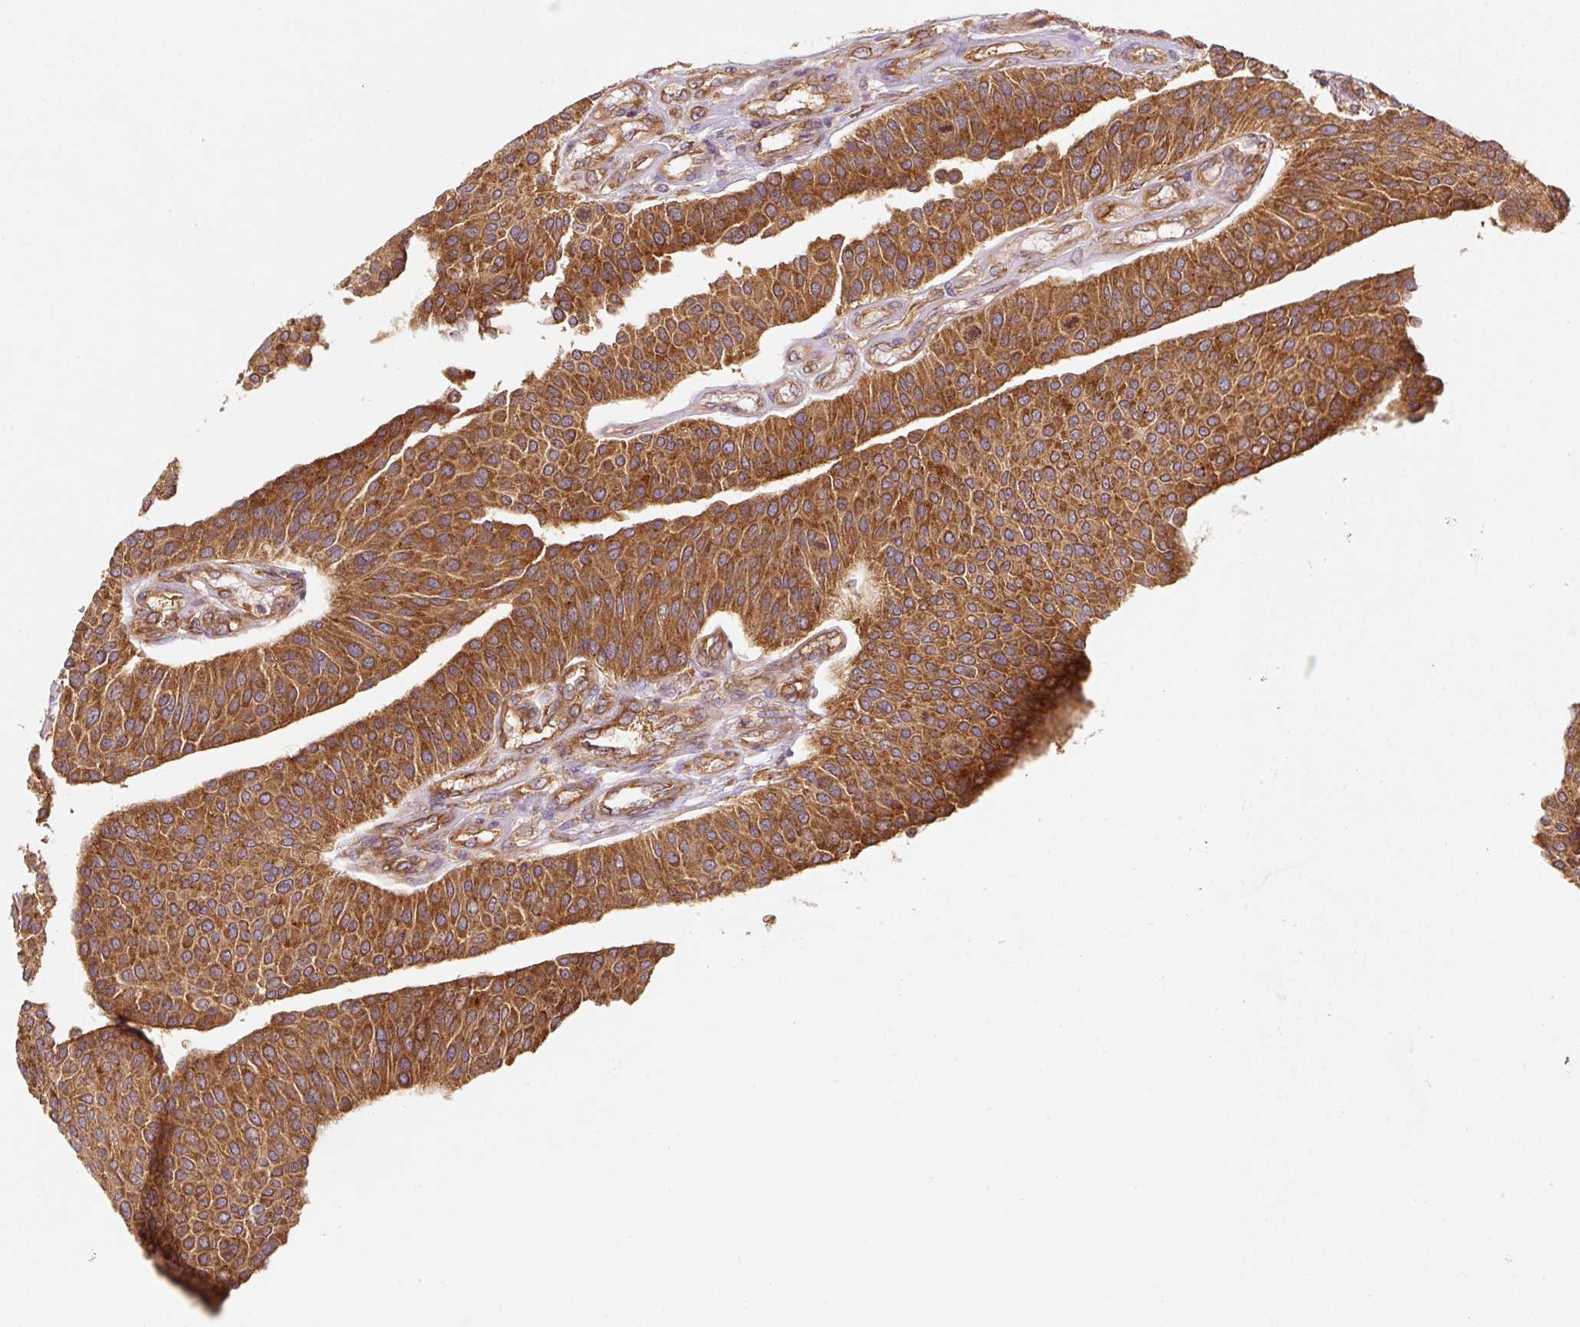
{"staining": {"intensity": "strong", "quantity": ">75%", "location": "cytoplasmic/membranous"}, "tissue": "urothelial cancer", "cell_type": "Tumor cells", "image_type": "cancer", "snomed": [{"axis": "morphology", "description": "Urothelial carcinoma, NOS"}, {"axis": "topography", "description": "Urinary bladder"}], "caption": "DAB (3,3'-diaminobenzidine) immunohistochemical staining of human urothelial cancer reveals strong cytoplasmic/membranous protein expression in approximately >75% of tumor cells.", "gene": "EIF2S2", "patient": {"sex": "male", "age": 55}}